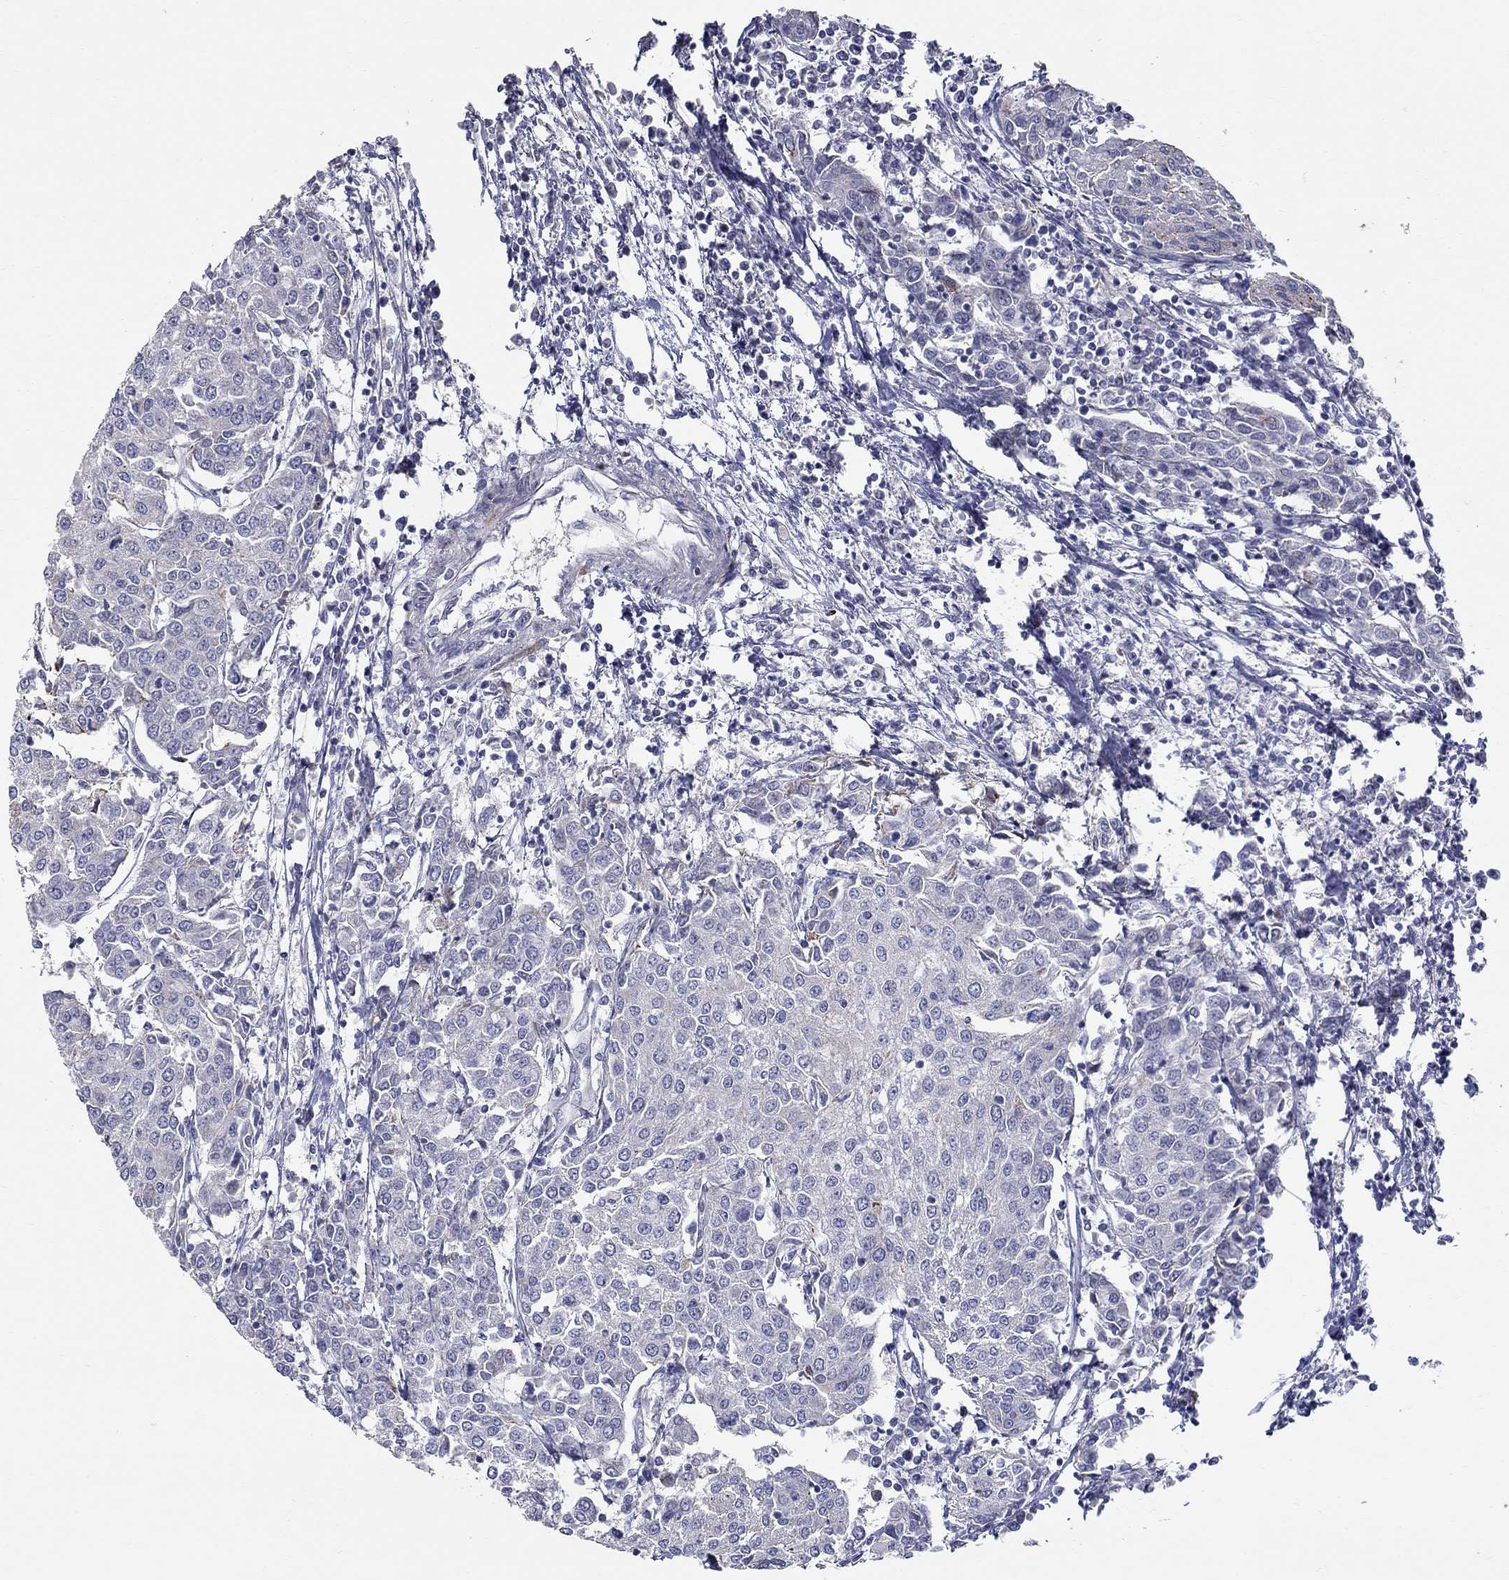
{"staining": {"intensity": "negative", "quantity": "none", "location": "none"}, "tissue": "urothelial cancer", "cell_type": "Tumor cells", "image_type": "cancer", "snomed": [{"axis": "morphology", "description": "Urothelial carcinoma, High grade"}, {"axis": "topography", "description": "Urinary bladder"}], "caption": "This is an IHC photomicrograph of human urothelial cancer. There is no staining in tumor cells.", "gene": "HMX2", "patient": {"sex": "female", "age": 85}}